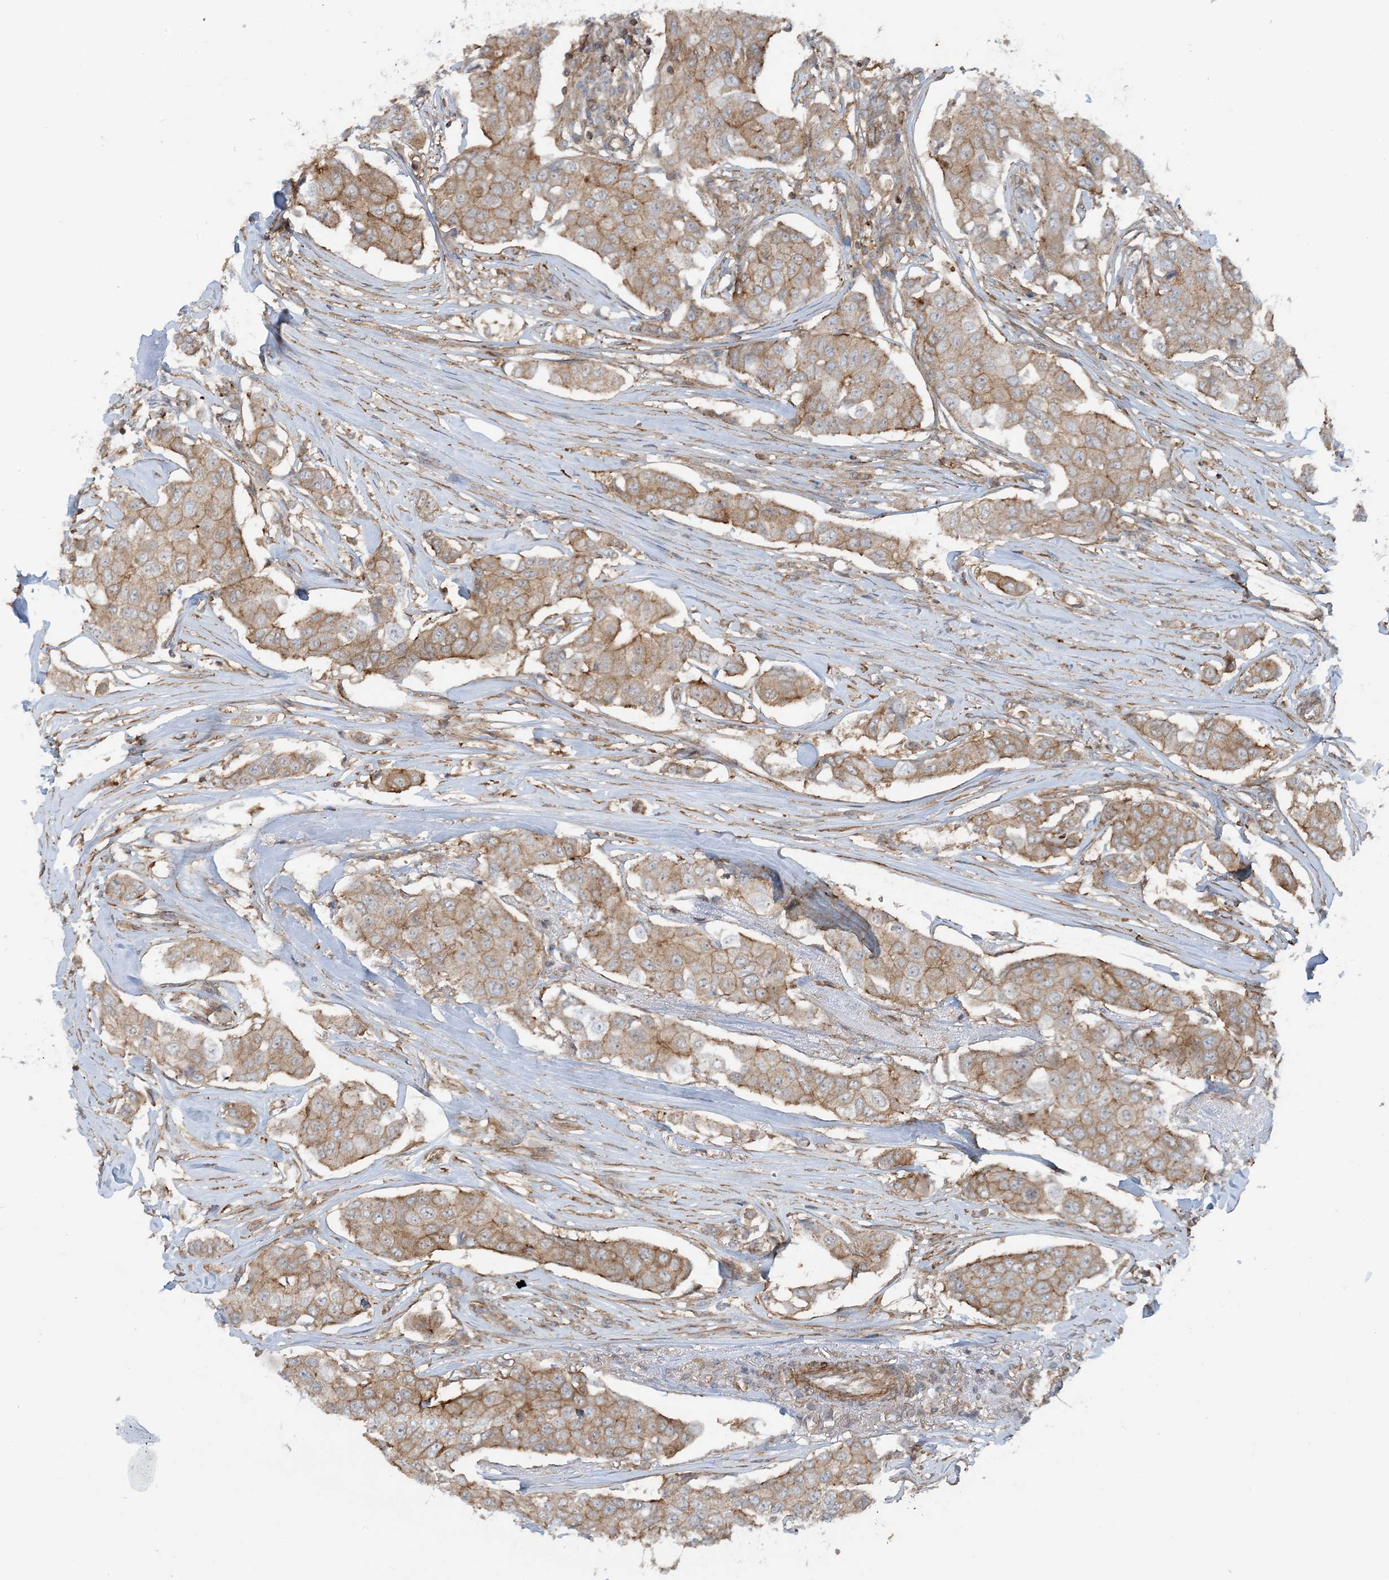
{"staining": {"intensity": "moderate", "quantity": ">75%", "location": "cytoplasmic/membranous"}, "tissue": "breast cancer", "cell_type": "Tumor cells", "image_type": "cancer", "snomed": [{"axis": "morphology", "description": "Duct carcinoma"}, {"axis": "topography", "description": "Breast"}], "caption": "Breast cancer was stained to show a protein in brown. There is medium levels of moderate cytoplasmic/membranous staining in about >75% of tumor cells.", "gene": "STAM2", "patient": {"sex": "female", "age": 80}}